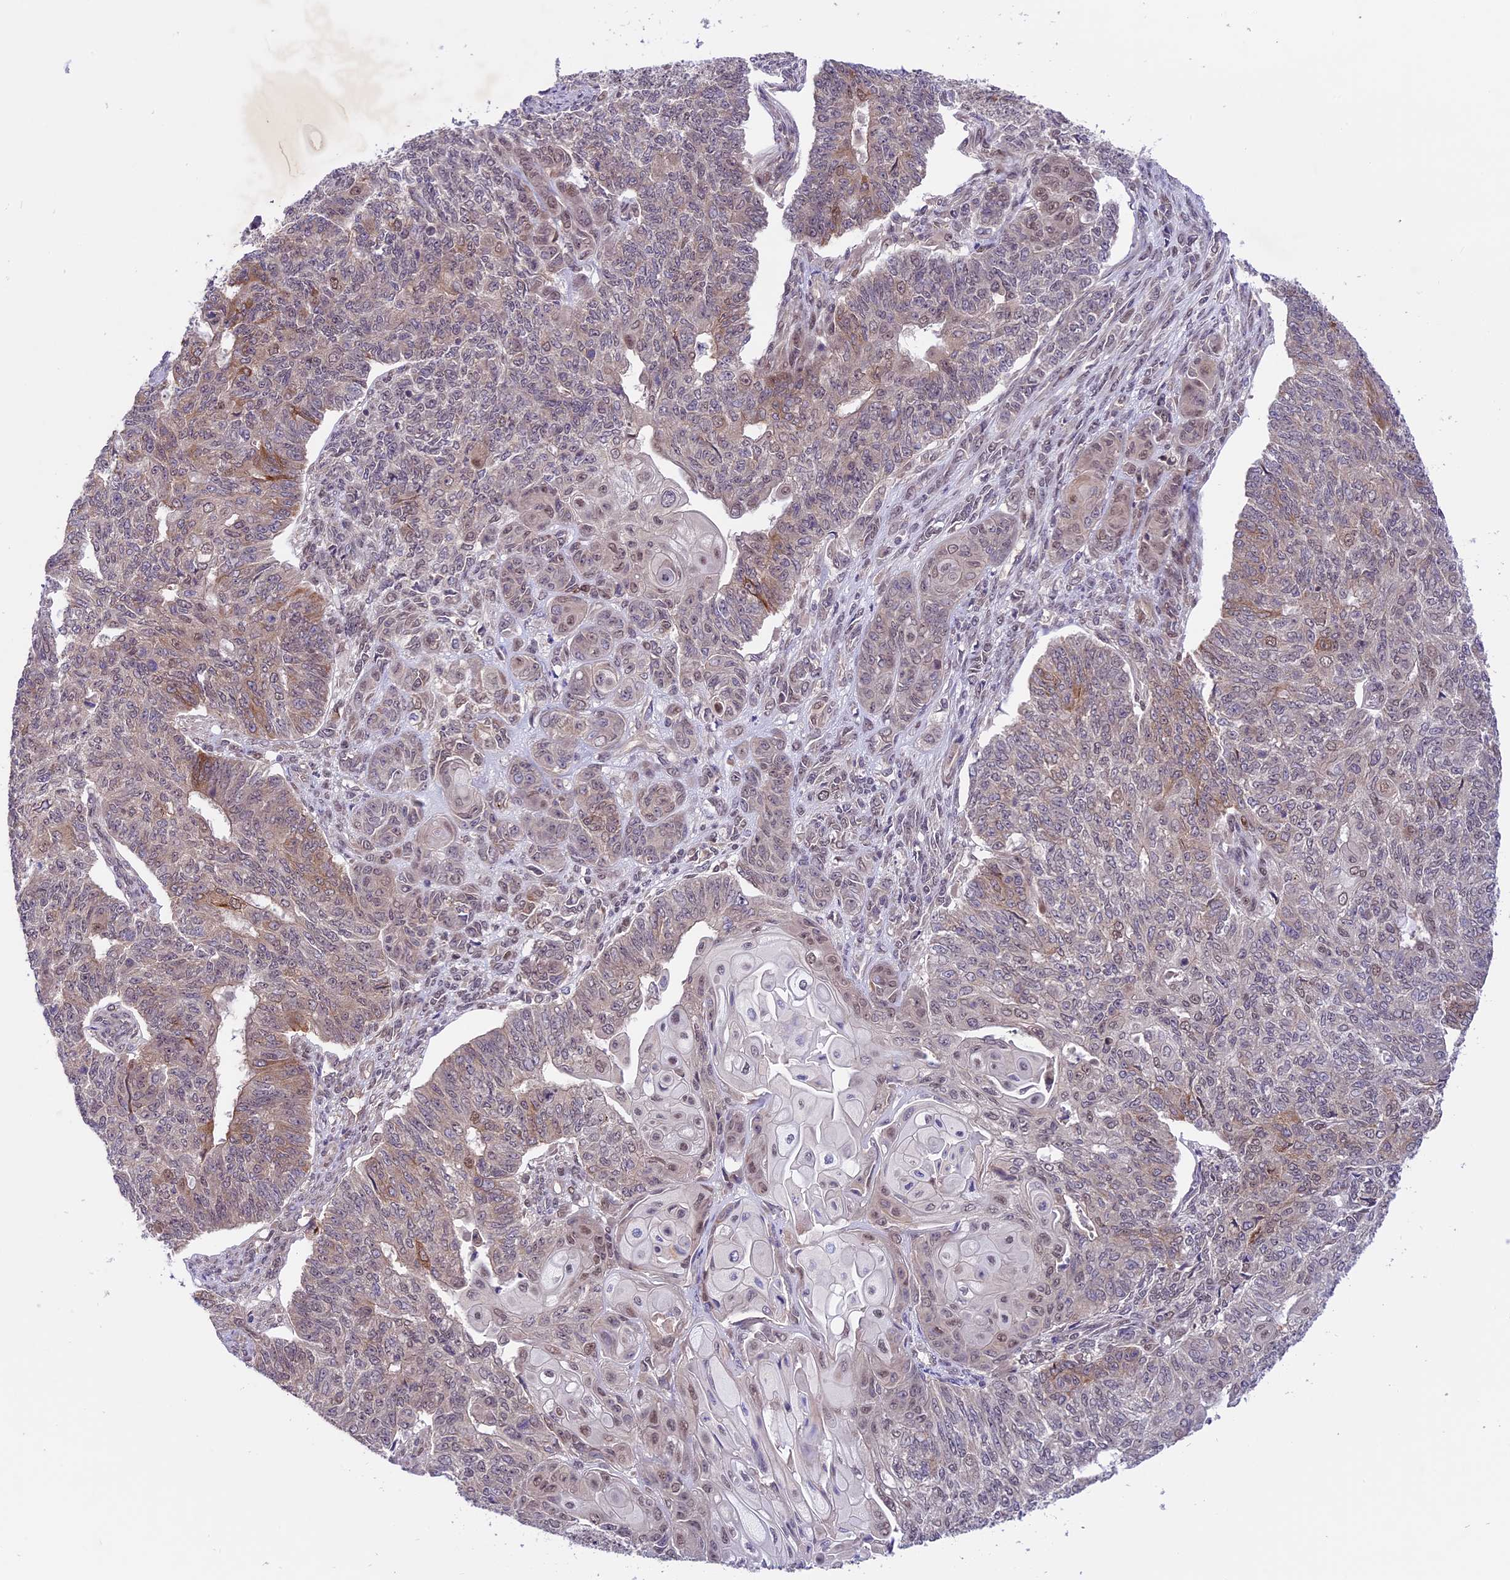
{"staining": {"intensity": "weak", "quantity": "<25%", "location": "cytoplasmic/membranous,nuclear"}, "tissue": "endometrial cancer", "cell_type": "Tumor cells", "image_type": "cancer", "snomed": [{"axis": "morphology", "description": "Adenocarcinoma, NOS"}, {"axis": "topography", "description": "Endometrium"}], "caption": "There is no significant expression in tumor cells of endometrial cancer. Brightfield microscopy of IHC stained with DAB (3,3'-diaminobenzidine) (brown) and hematoxylin (blue), captured at high magnification.", "gene": "SPRED1", "patient": {"sex": "female", "age": 32}}